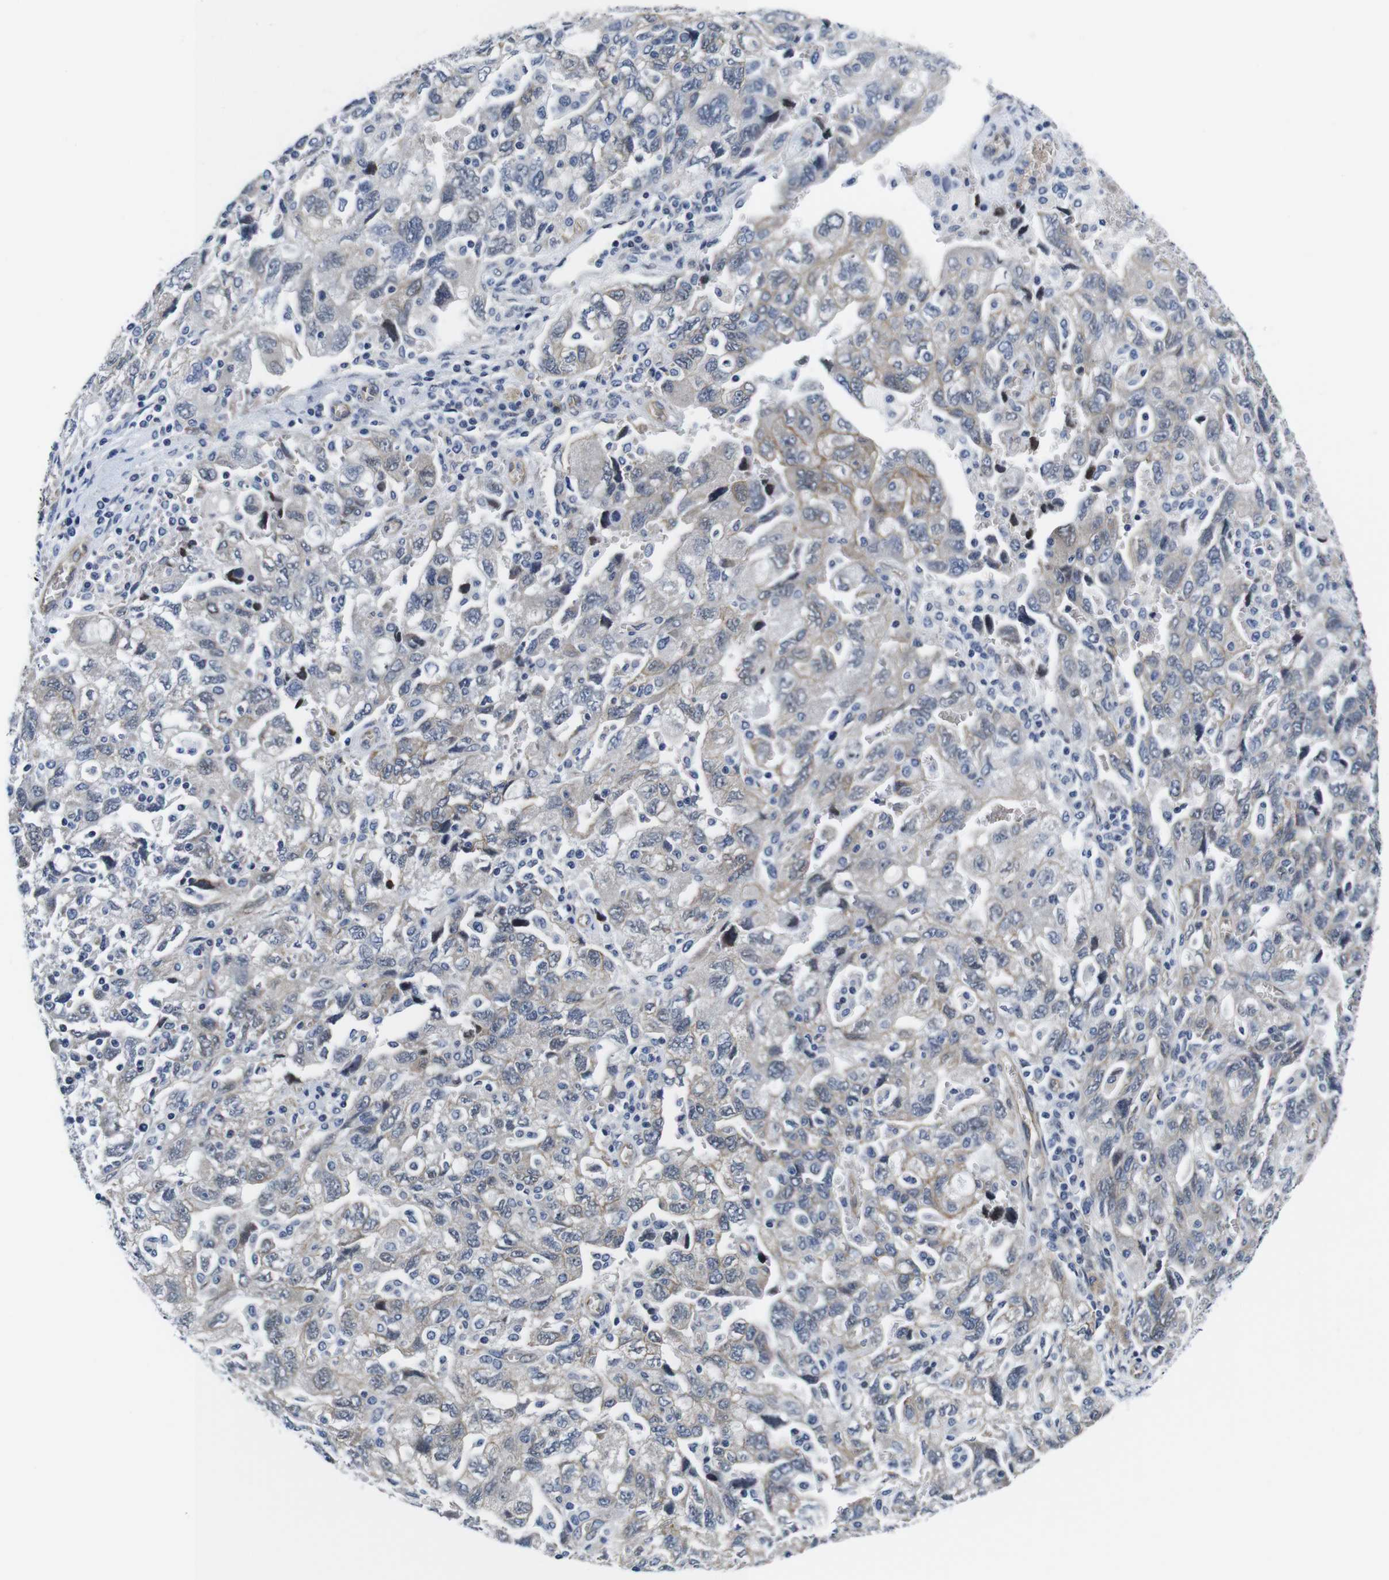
{"staining": {"intensity": "weak", "quantity": "25%-75%", "location": "cytoplasmic/membranous"}, "tissue": "ovarian cancer", "cell_type": "Tumor cells", "image_type": "cancer", "snomed": [{"axis": "morphology", "description": "Carcinoma, NOS"}, {"axis": "morphology", "description": "Cystadenocarcinoma, serous, NOS"}, {"axis": "topography", "description": "Ovary"}], "caption": "This micrograph displays serous cystadenocarcinoma (ovarian) stained with IHC to label a protein in brown. The cytoplasmic/membranous of tumor cells show weak positivity for the protein. Nuclei are counter-stained blue.", "gene": "SOCS3", "patient": {"sex": "female", "age": 69}}